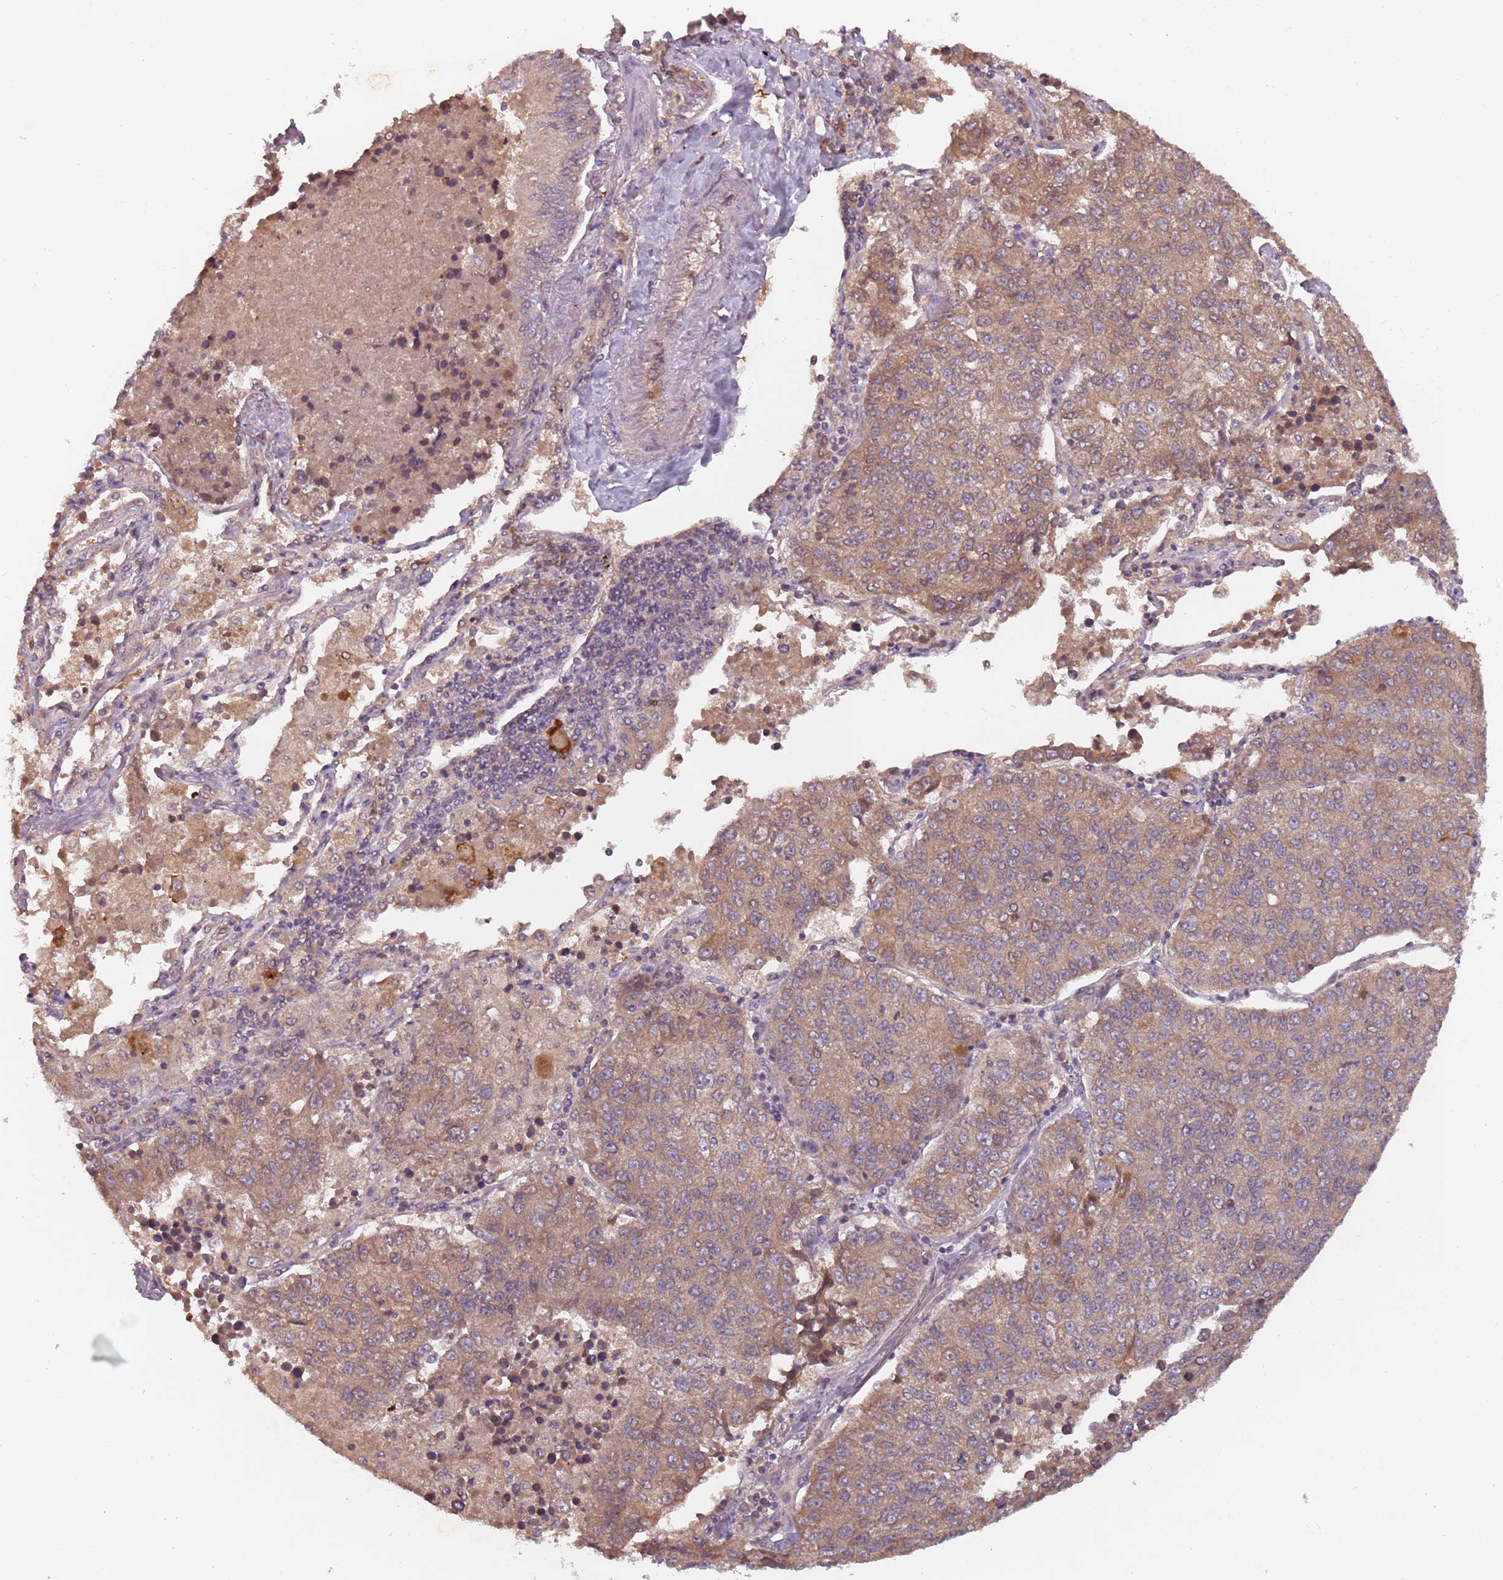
{"staining": {"intensity": "moderate", "quantity": "25%-75%", "location": "cytoplasmic/membranous,nuclear"}, "tissue": "lung cancer", "cell_type": "Tumor cells", "image_type": "cancer", "snomed": [{"axis": "morphology", "description": "Squamous cell carcinoma, NOS"}, {"axis": "topography", "description": "Lung"}], "caption": "Immunohistochemical staining of lung cancer (squamous cell carcinoma) exhibits medium levels of moderate cytoplasmic/membranous and nuclear expression in about 25%-75% of tumor cells. (Stains: DAB (3,3'-diaminobenzidine) in brown, nuclei in blue, Microscopy: brightfield microscopy at high magnification).", "gene": "GPR180", "patient": {"sex": "female", "age": 70}}